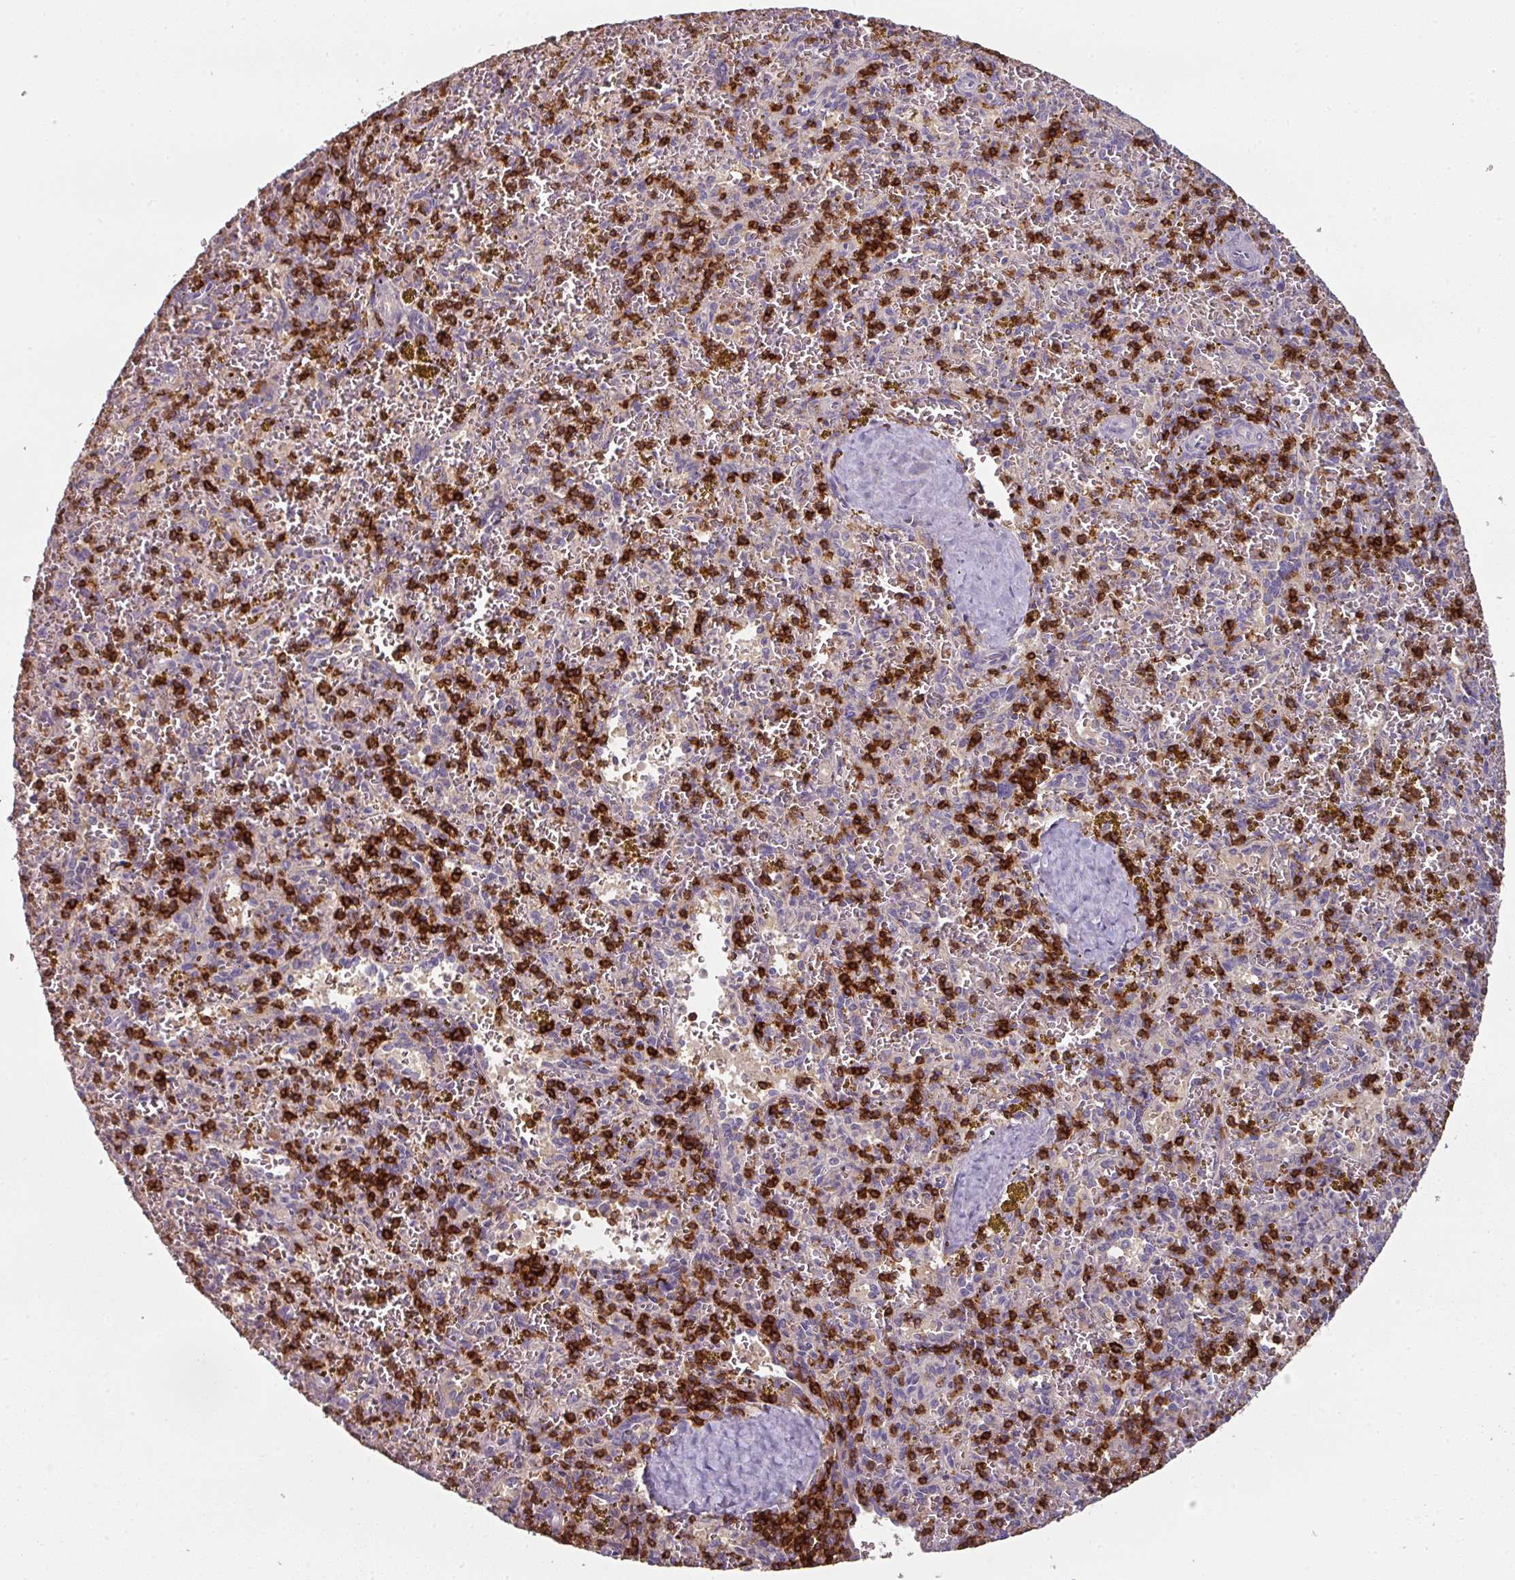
{"staining": {"intensity": "strong", "quantity": "25%-75%", "location": "cytoplasmic/membranous"}, "tissue": "spleen", "cell_type": "Cells in red pulp", "image_type": "normal", "snomed": [{"axis": "morphology", "description": "Normal tissue, NOS"}, {"axis": "topography", "description": "Spleen"}], "caption": "IHC image of benign human spleen stained for a protein (brown), which shows high levels of strong cytoplasmic/membranous expression in about 25%-75% of cells in red pulp.", "gene": "CD3G", "patient": {"sex": "male", "age": 57}}